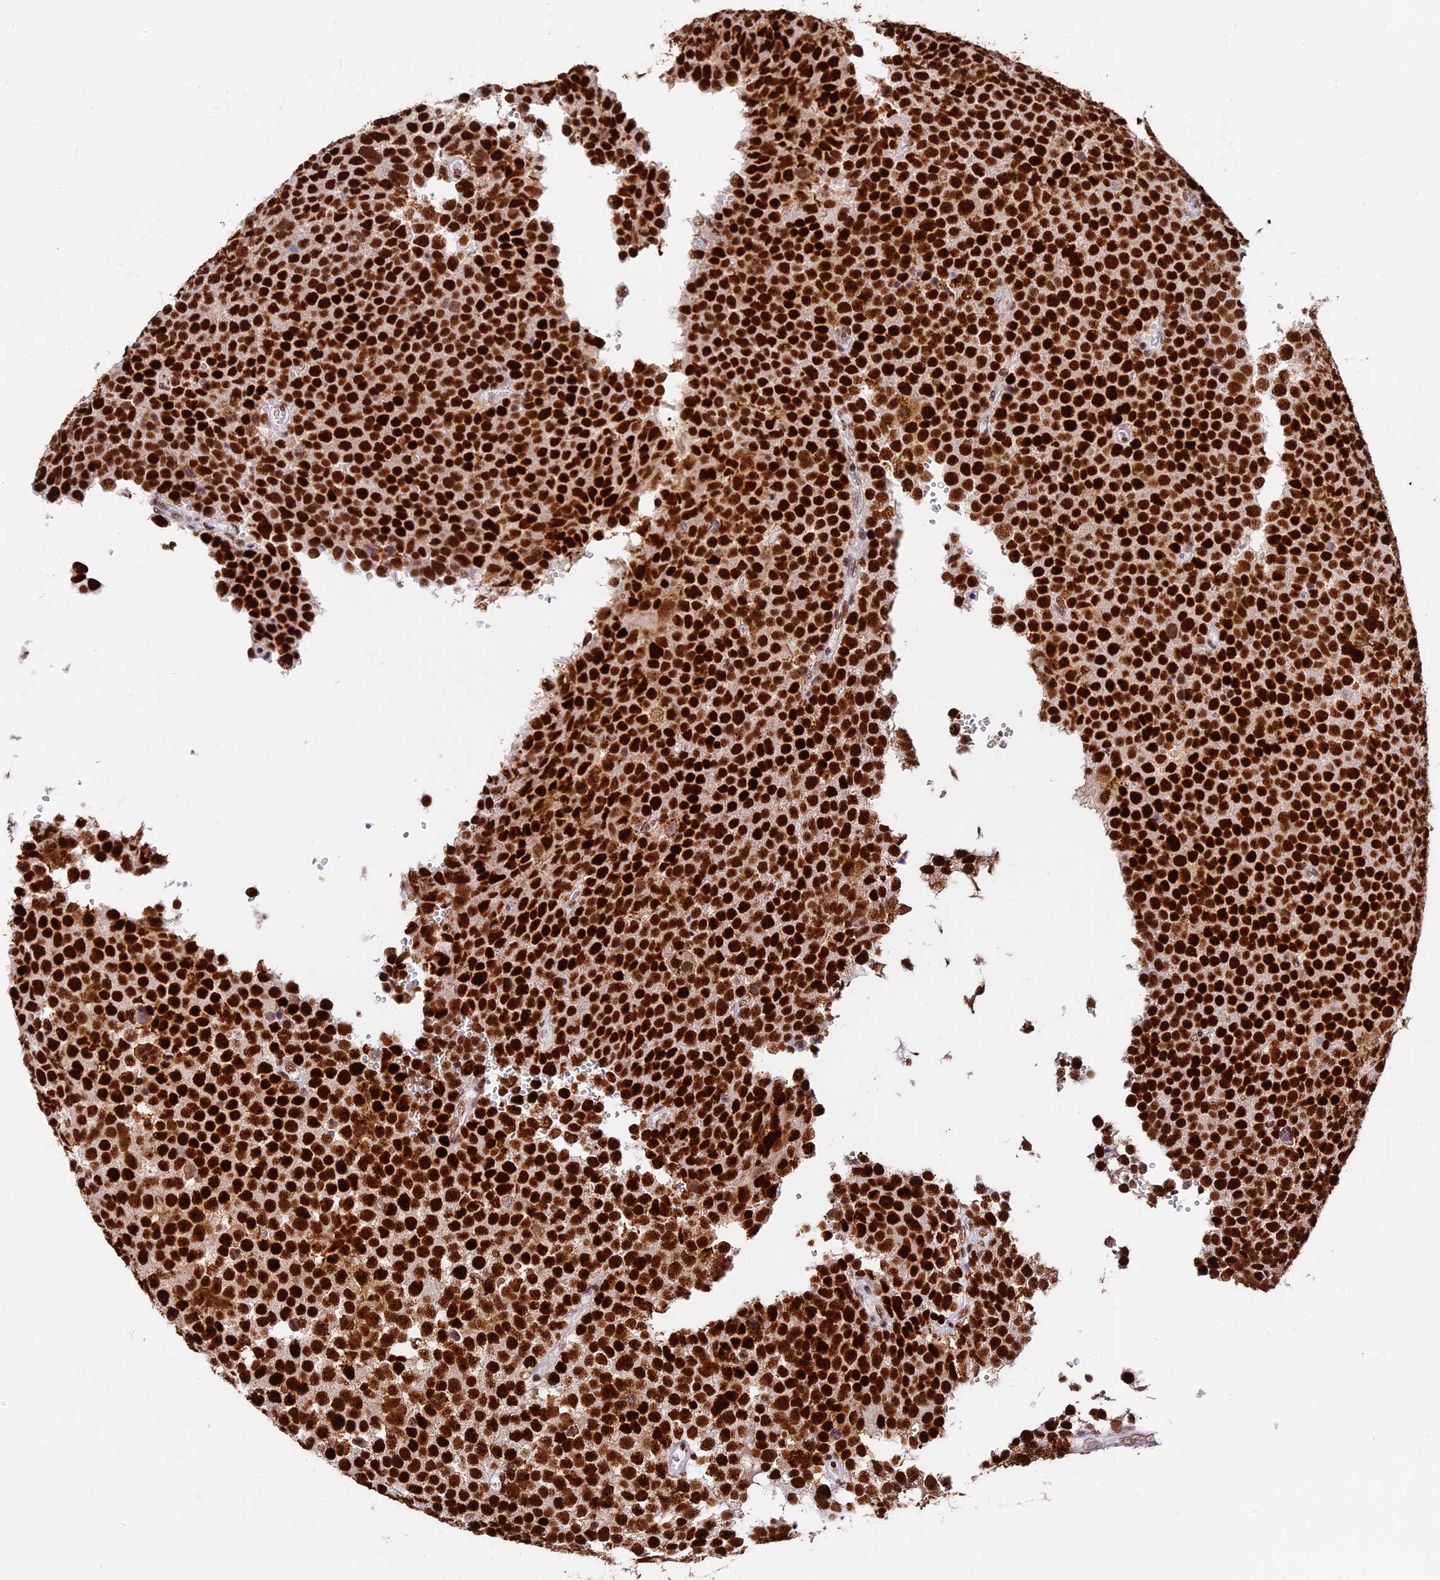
{"staining": {"intensity": "strong", "quantity": ">75%", "location": "nuclear"}, "tissue": "testis cancer", "cell_type": "Tumor cells", "image_type": "cancer", "snomed": [{"axis": "morphology", "description": "Seminoma, NOS"}, {"axis": "topography", "description": "Testis"}], "caption": "Testis seminoma stained with a protein marker demonstrates strong staining in tumor cells.", "gene": "SBNO1", "patient": {"sex": "male", "age": 71}}